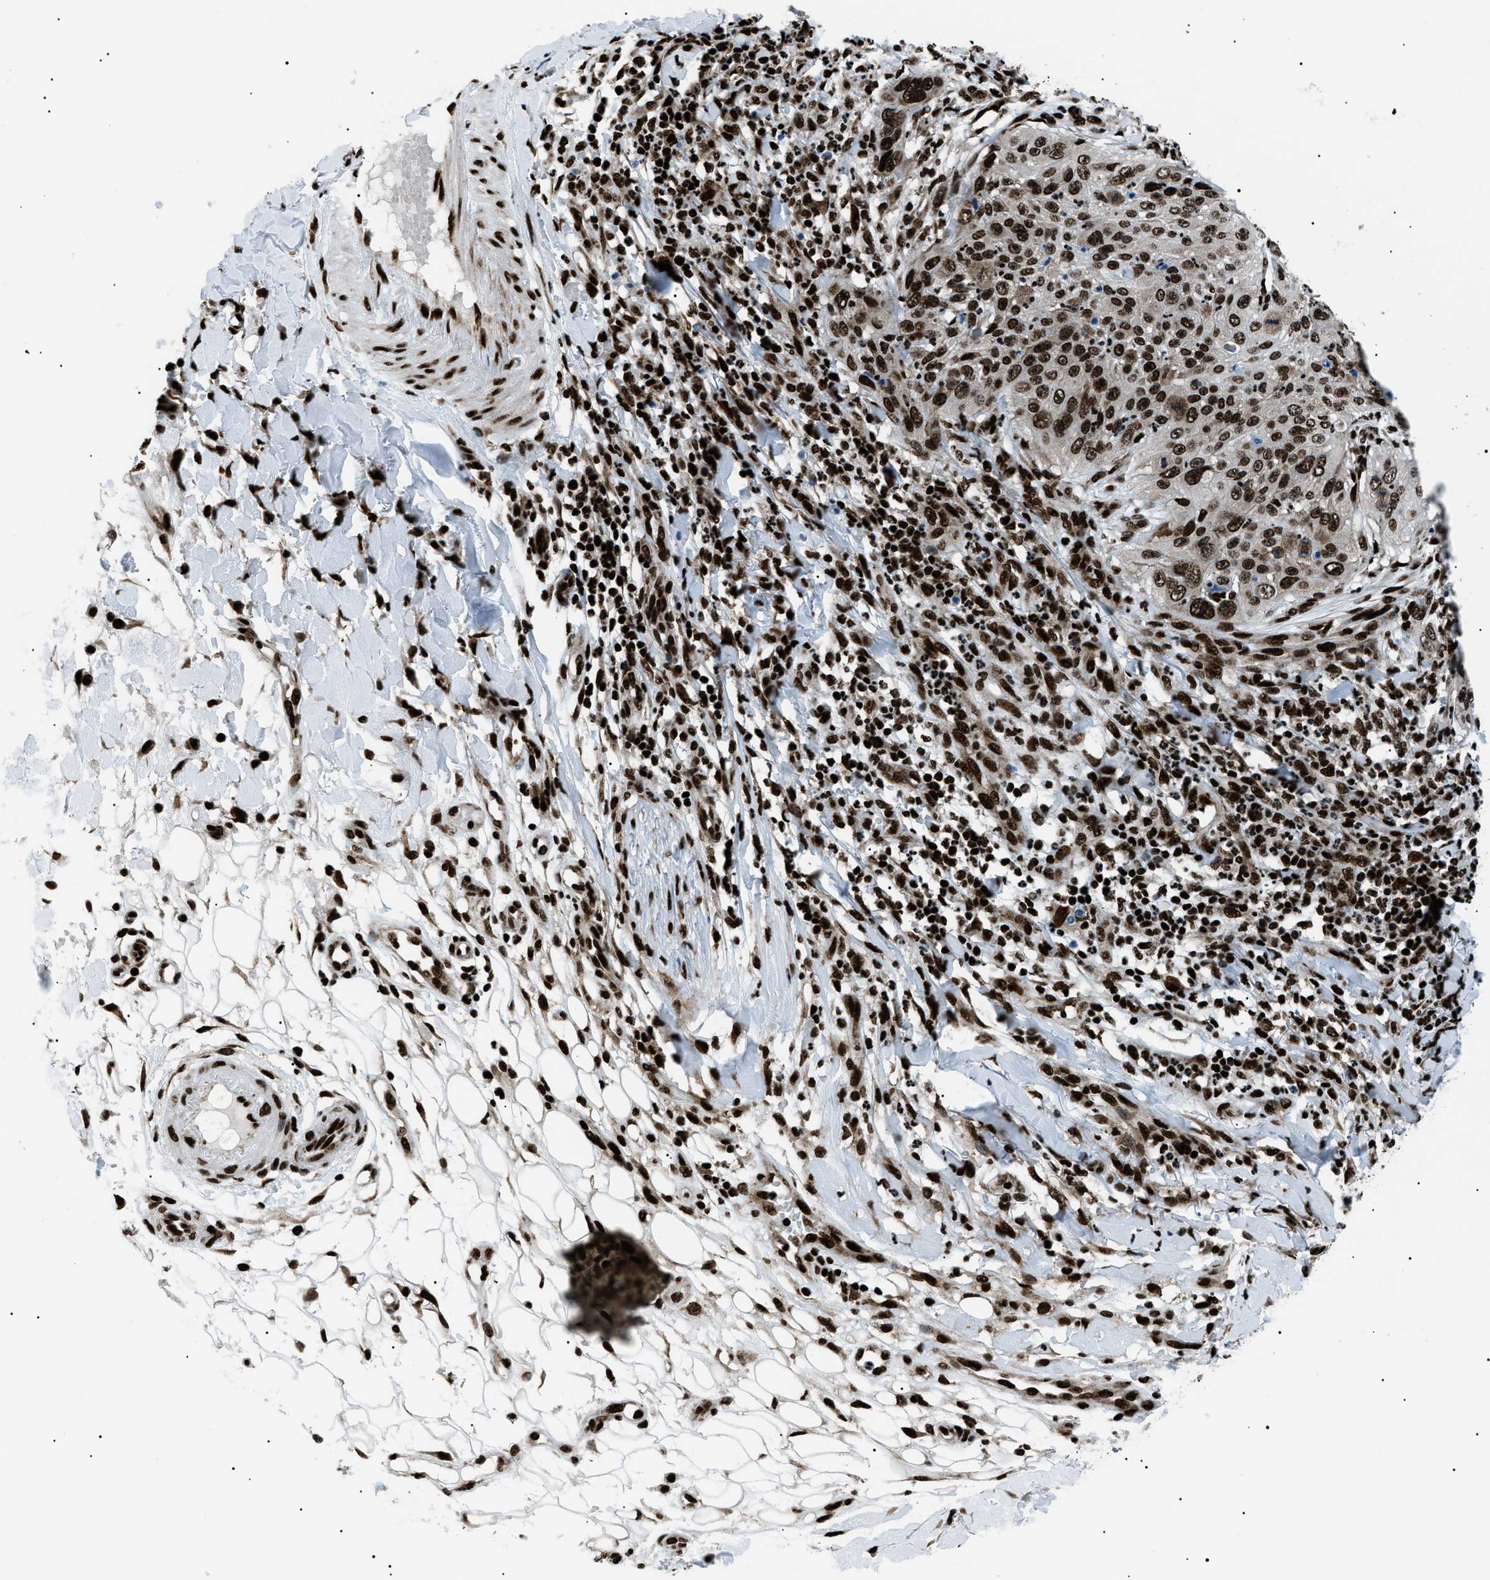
{"staining": {"intensity": "strong", "quantity": ">75%", "location": "nuclear"}, "tissue": "skin cancer", "cell_type": "Tumor cells", "image_type": "cancer", "snomed": [{"axis": "morphology", "description": "Squamous cell carcinoma, NOS"}, {"axis": "topography", "description": "Skin"}], "caption": "The immunohistochemical stain highlights strong nuclear expression in tumor cells of skin squamous cell carcinoma tissue.", "gene": "HNRNPK", "patient": {"sex": "female", "age": 80}}